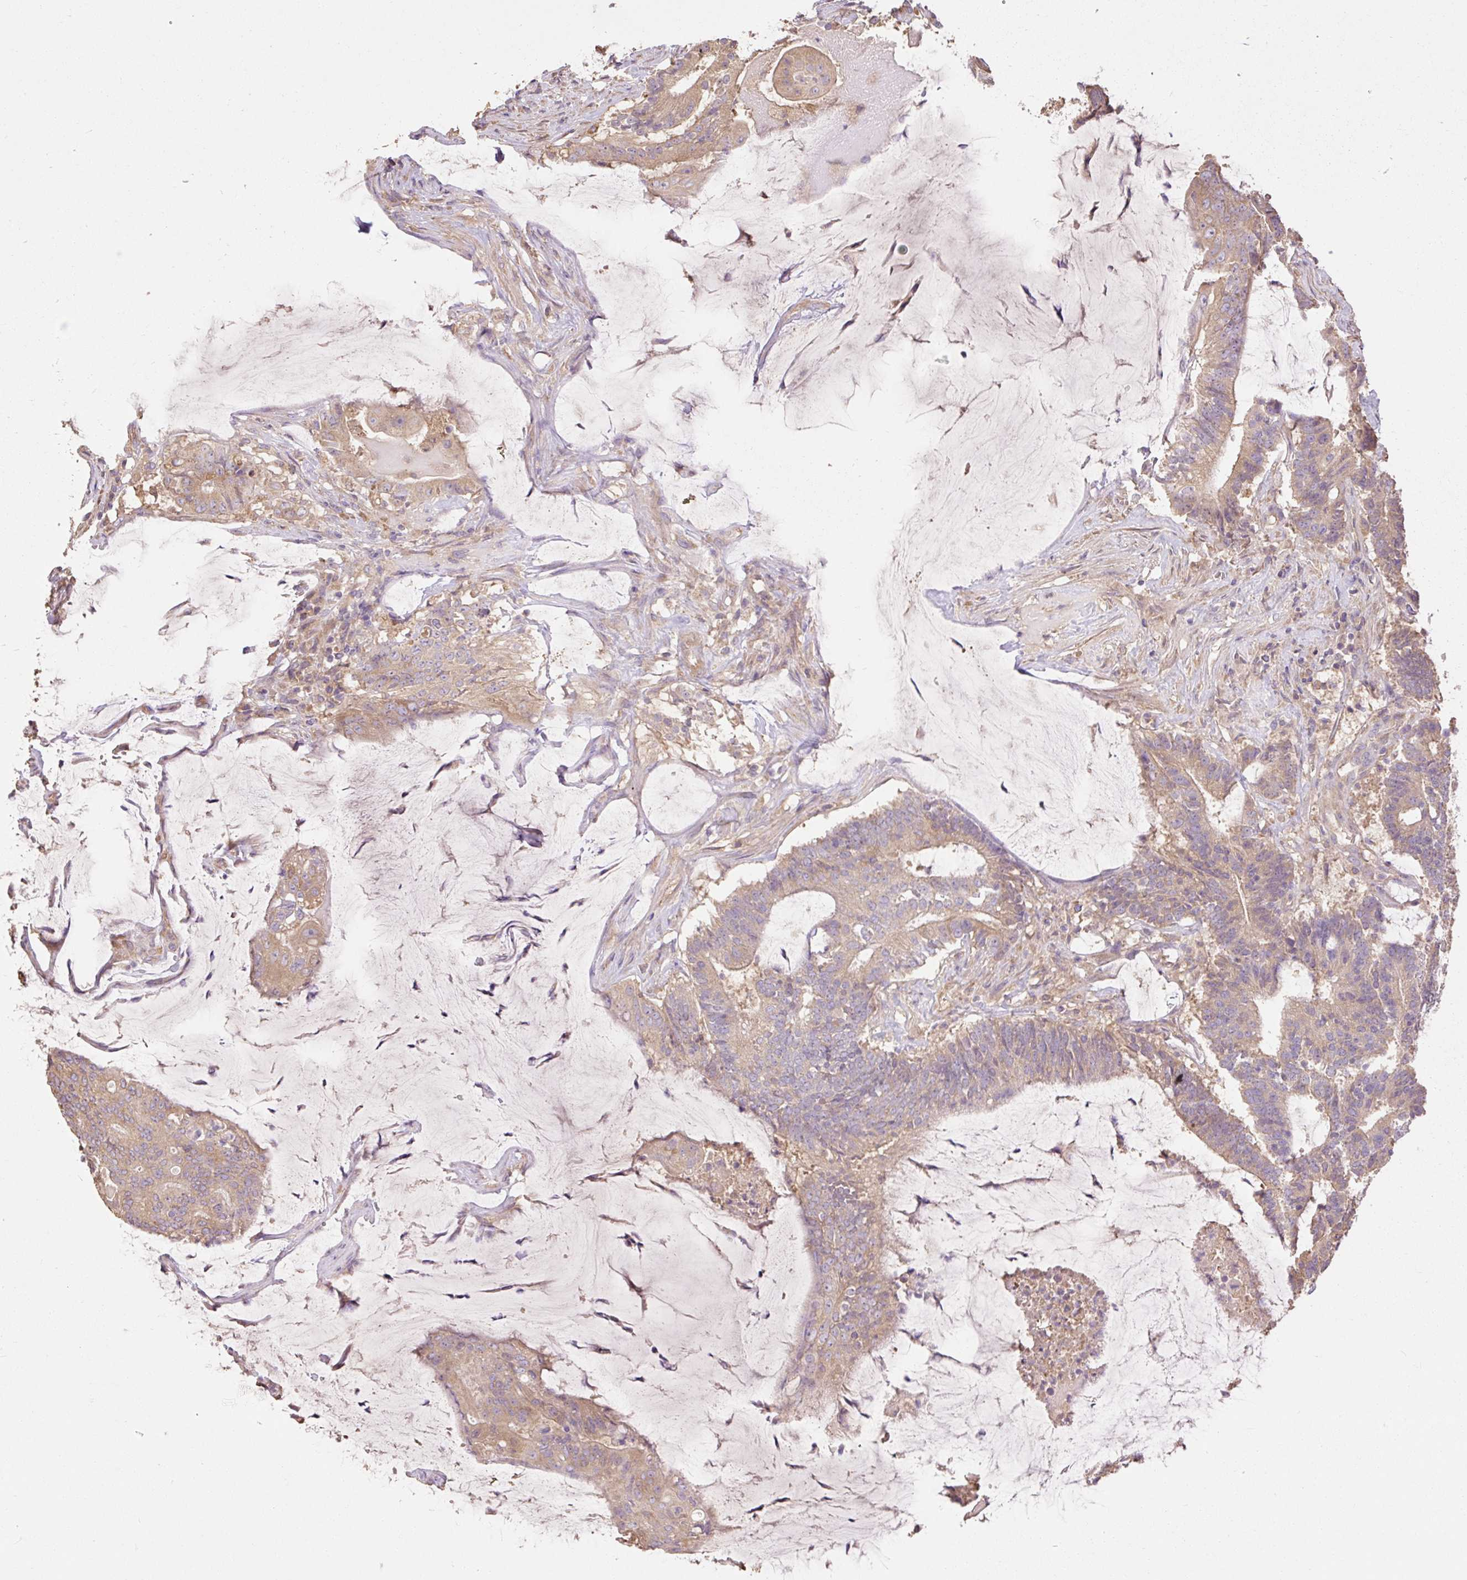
{"staining": {"intensity": "moderate", "quantity": ">75%", "location": "cytoplasmic/membranous"}, "tissue": "colorectal cancer", "cell_type": "Tumor cells", "image_type": "cancer", "snomed": [{"axis": "morphology", "description": "Adenocarcinoma, NOS"}, {"axis": "topography", "description": "Colon"}], "caption": "Human colorectal cancer stained with a brown dye exhibits moderate cytoplasmic/membranous positive expression in approximately >75% of tumor cells.", "gene": "DESI1", "patient": {"sex": "female", "age": 43}}